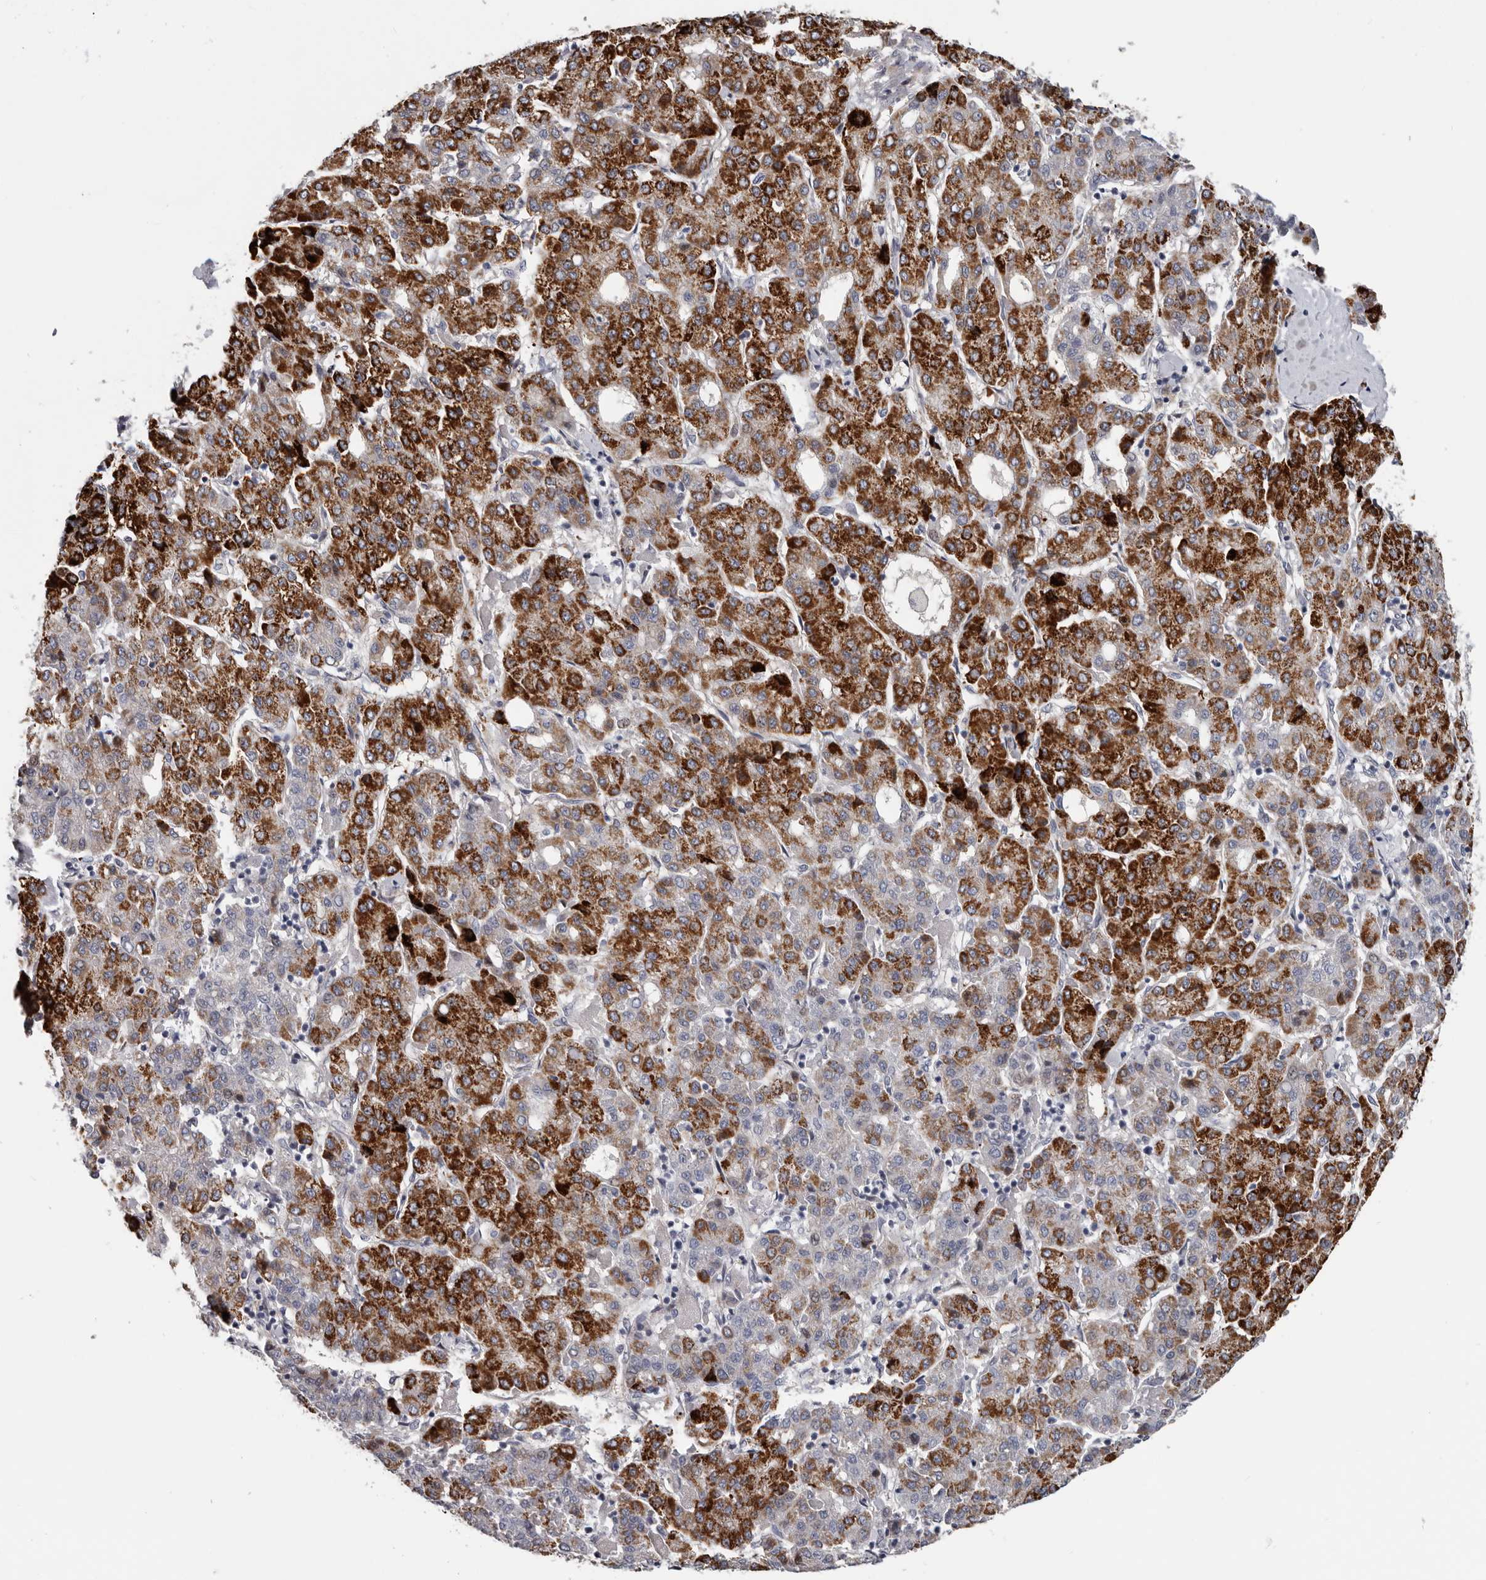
{"staining": {"intensity": "strong", "quantity": ">75%", "location": "cytoplasmic/membranous"}, "tissue": "liver cancer", "cell_type": "Tumor cells", "image_type": "cancer", "snomed": [{"axis": "morphology", "description": "Carcinoma, Hepatocellular, NOS"}, {"axis": "topography", "description": "Liver"}], "caption": "The image displays immunohistochemical staining of liver cancer. There is strong cytoplasmic/membranous positivity is appreciated in about >75% of tumor cells.", "gene": "RNF217", "patient": {"sex": "male", "age": 65}}